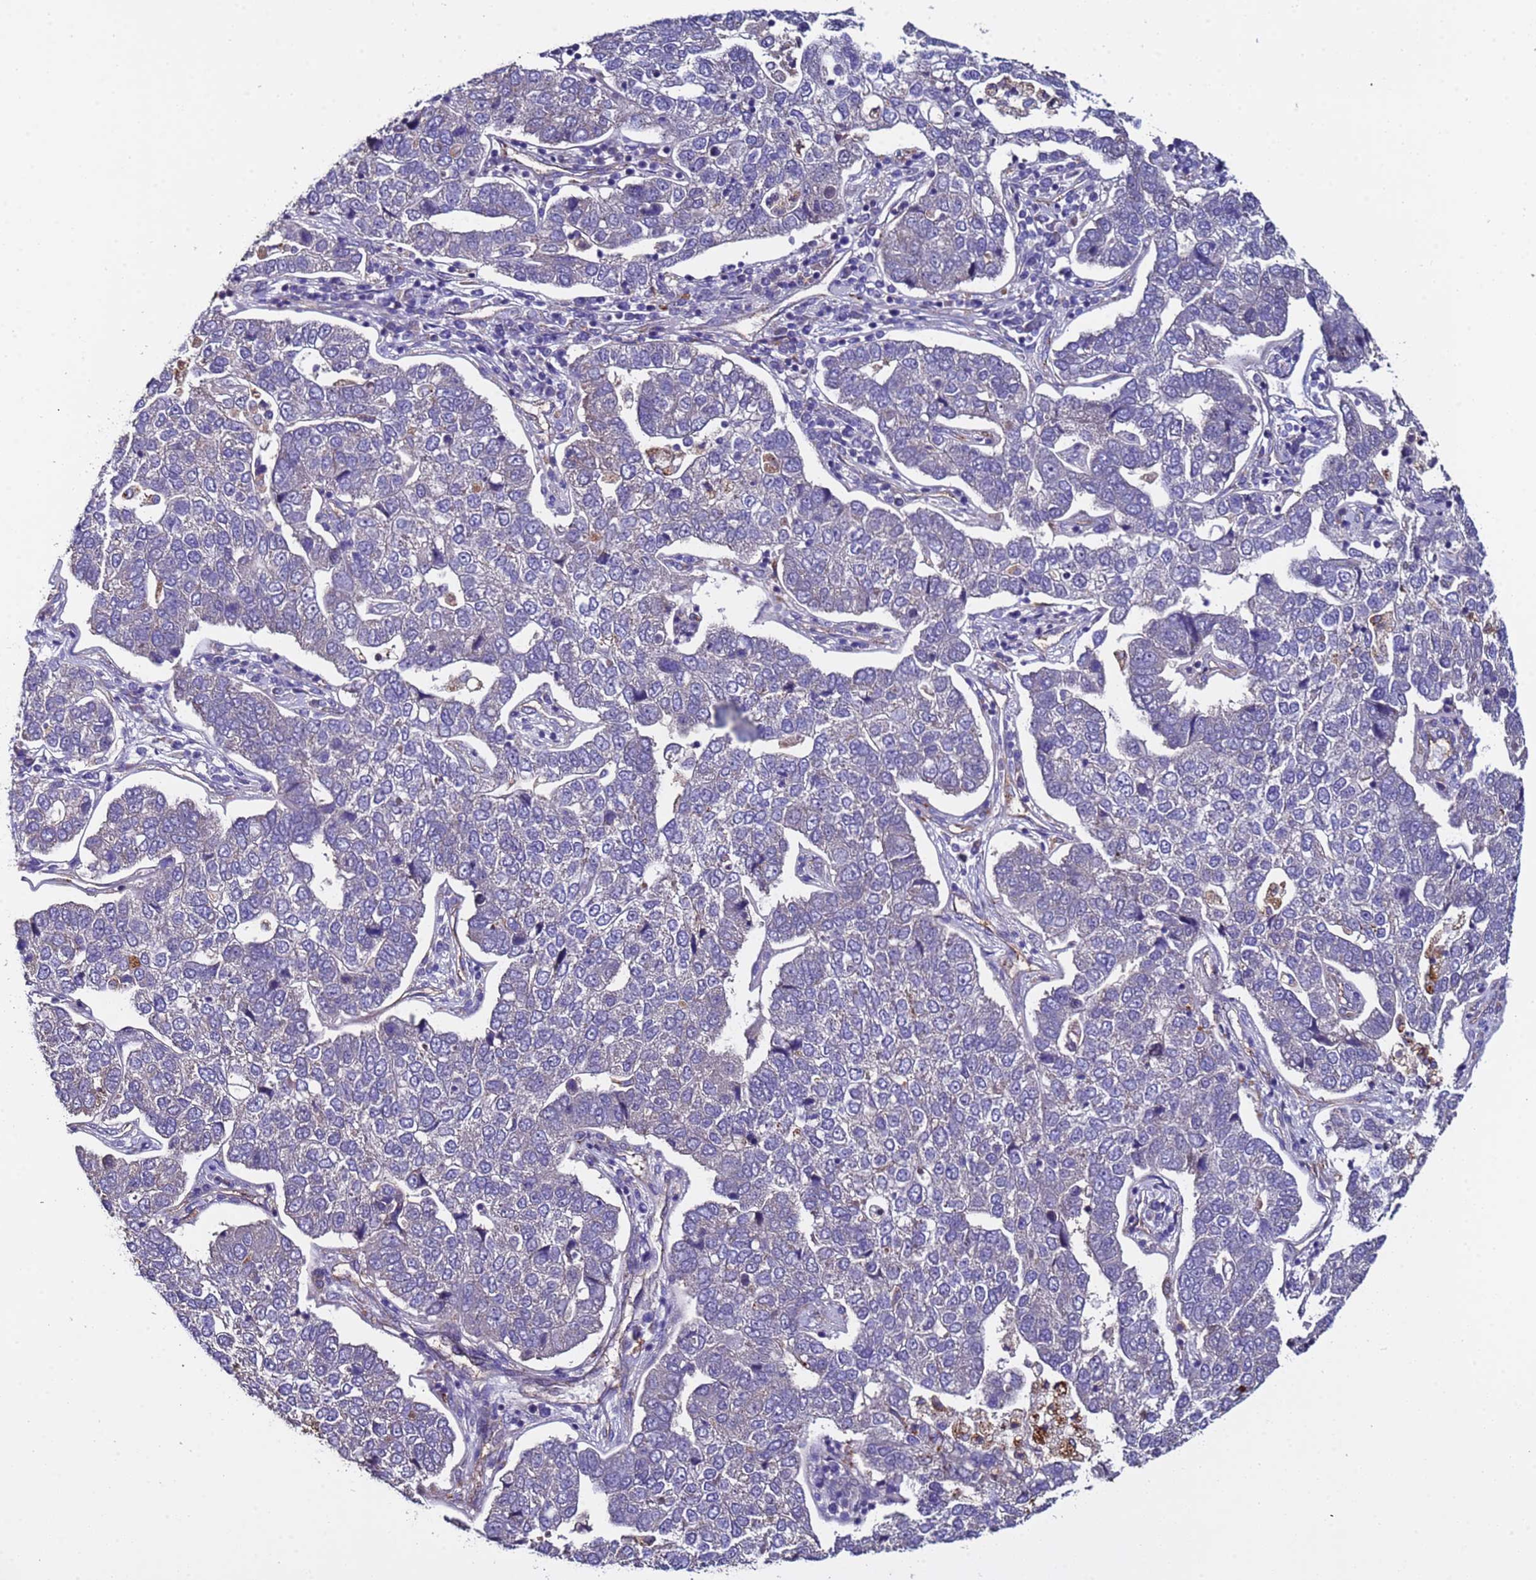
{"staining": {"intensity": "negative", "quantity": "none", "location": "none"}, "tissue": "pancreatic cancer", "cell_type": "Tumor cells", "image_type": "cancer", "snomed": [{"axis": "morphology", "description": "Adenocarcinoma, NOS"}, {"axis": "topography", "description": "Pancreas"}], "caption": "The photomicrograph exhibits no staining of tumor cells in pancreatic cancer (adenocarcinoma).", "gene": "ZNF248", "patient": {"sex": "female", "age": 61}}